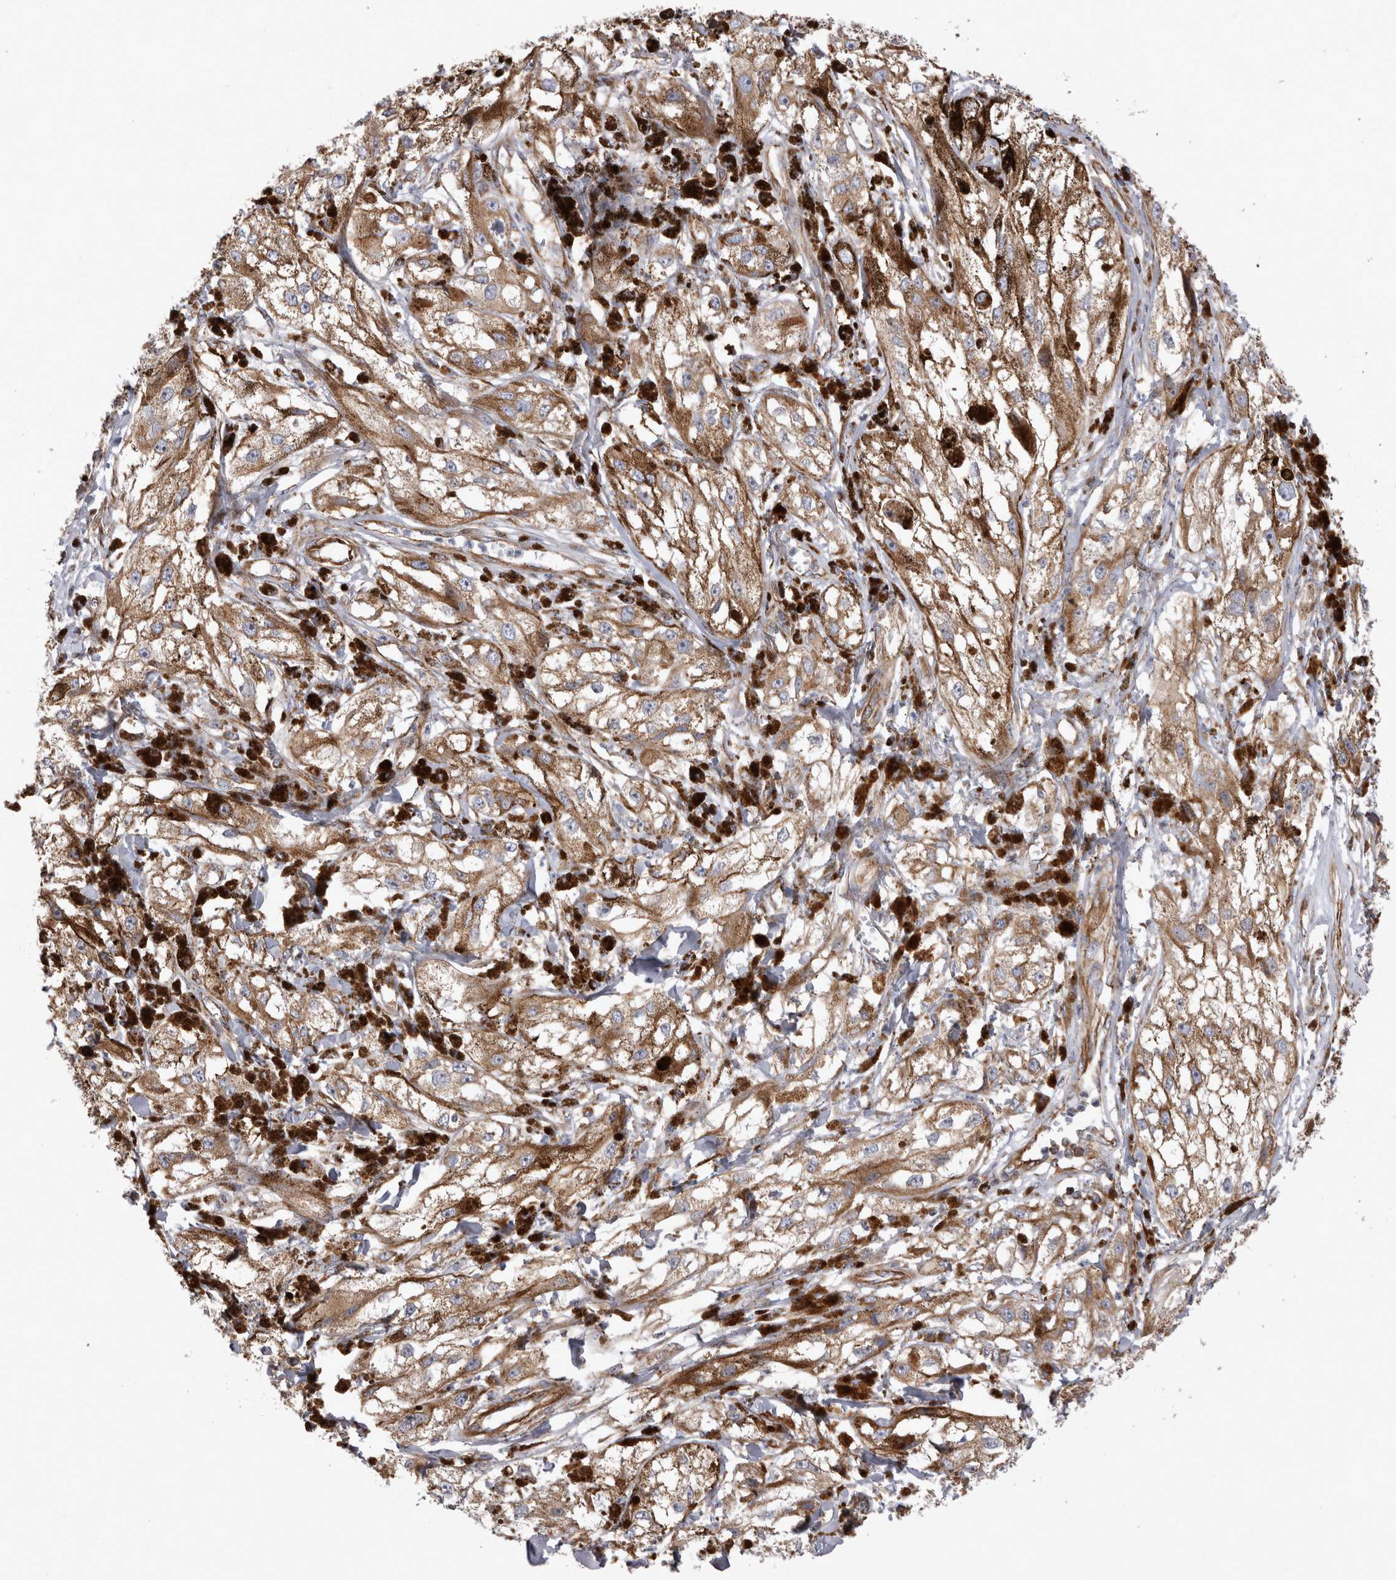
{"staining": {"intensity": "moderate", "quantity": ">75%", "location": "cytoplasmic/membranous"}, "tissue": "melanoma", "cell_type": "Tumor cells", "image_type": "cancer", "snomed": [{"axis": "morphology", "description": "Malignant melanoma, NOS"}, {"axis": "topography", "description": "Skin"}], "caption": "This is an image of immunohistochemistry staining of malignant melanoma, which shows moderate expression in the cytoplasmic/membranous of tumor cells.", "gene": "TSPOAP1", "patient": {"sex": "male", "age": 88}}